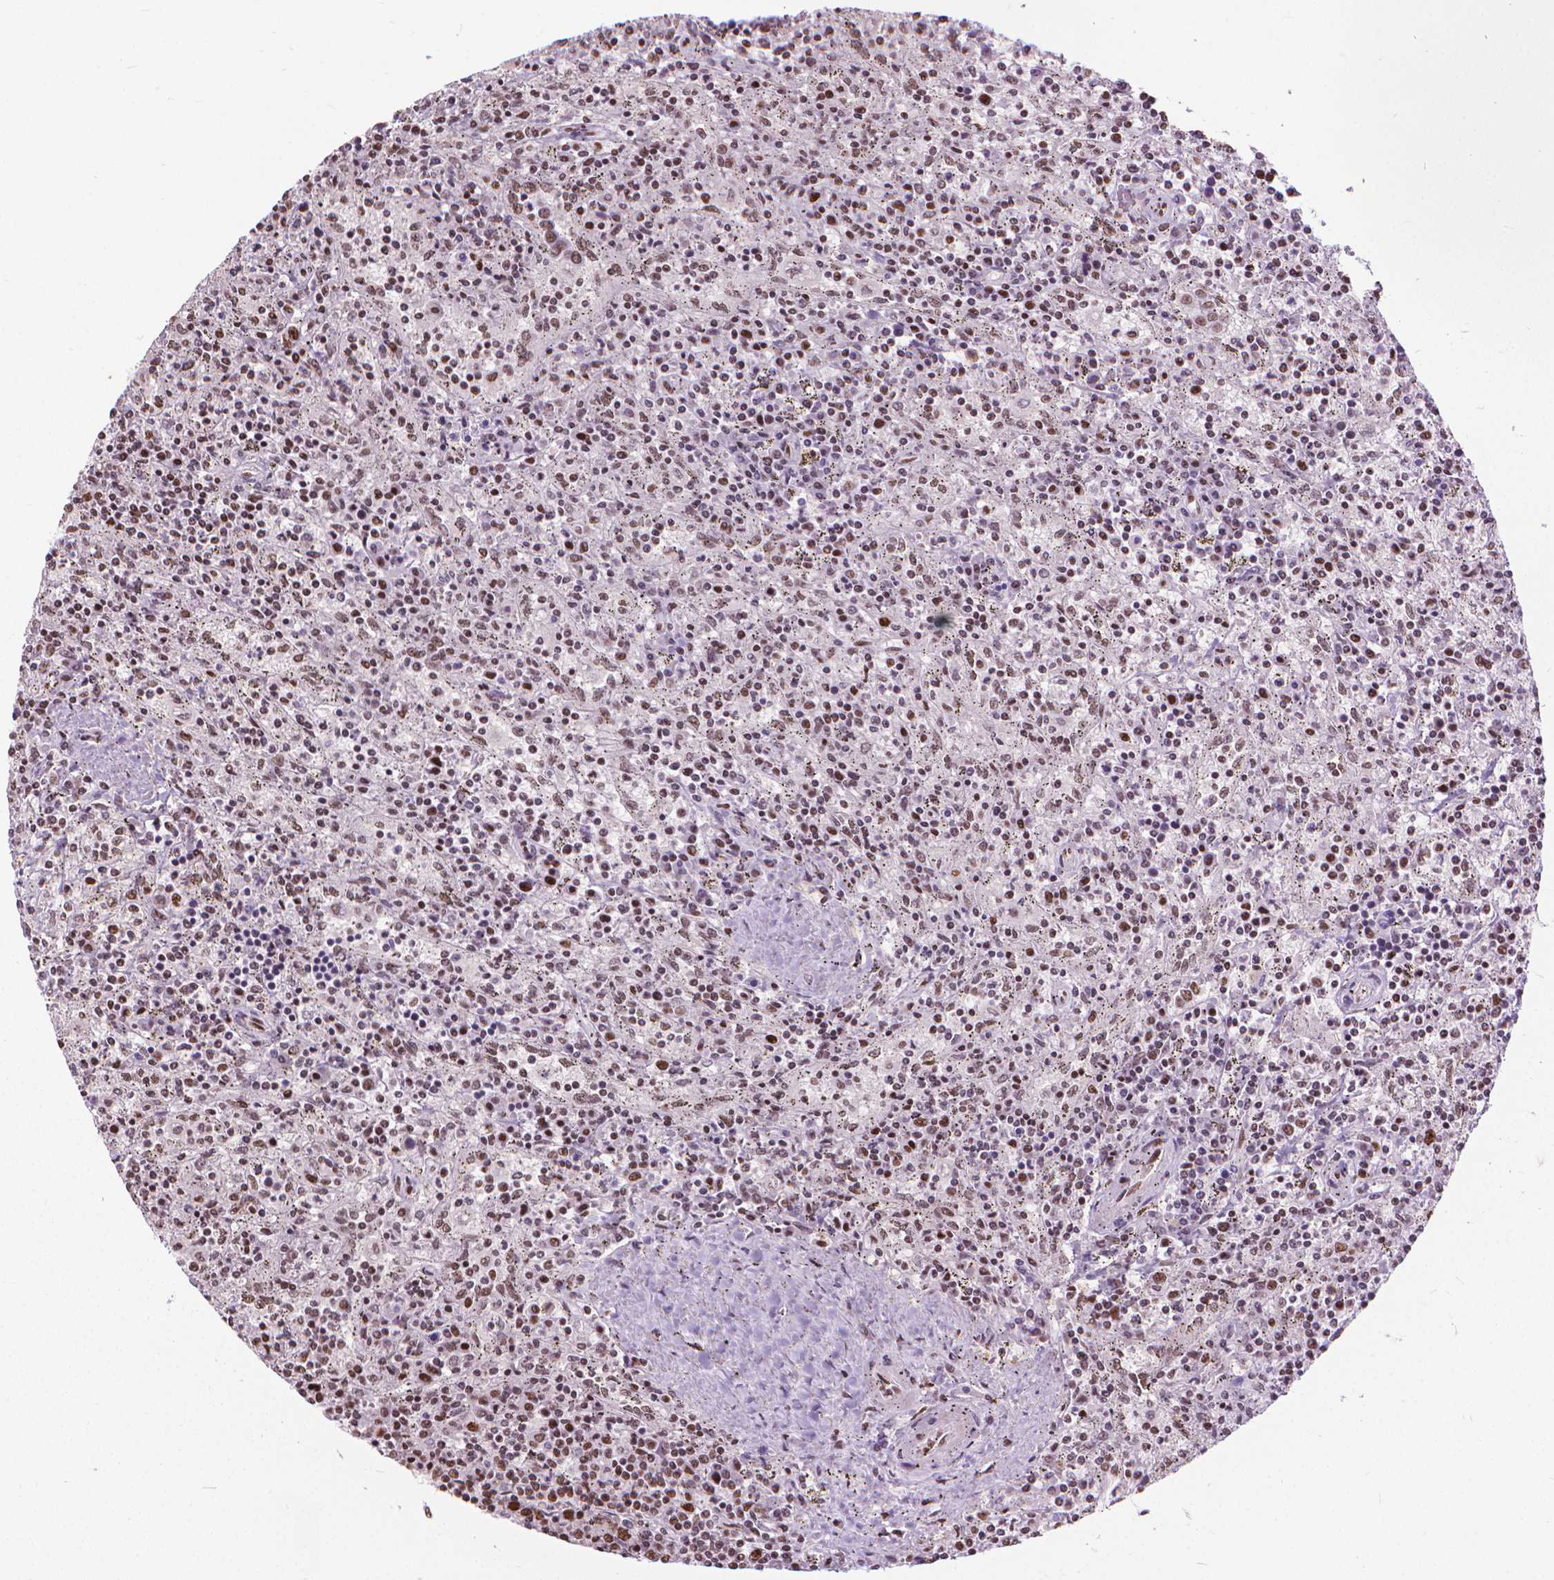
{"staining": {"intensity": "moderate", "quantity": ">75%", "location": "nuclear"}, "tissue": "lymphoma", "cell_type": "Tumor cells", "image_type": "cancer", "snomed": [{"axis": "morphology", "description": "Malignant lymphoma, non-Hodgkin's type, Low grade"}, {"axis": "topography", "description": "Spleen"}], "caption": "An immunohistochemistry image of tumor tissue is shown. Protein staining in brown labels moderate nuclear positivity in lymphoma within tumor cells.", "gene": "AKAP8", "patient": {"sex": "male", "age": 62}}